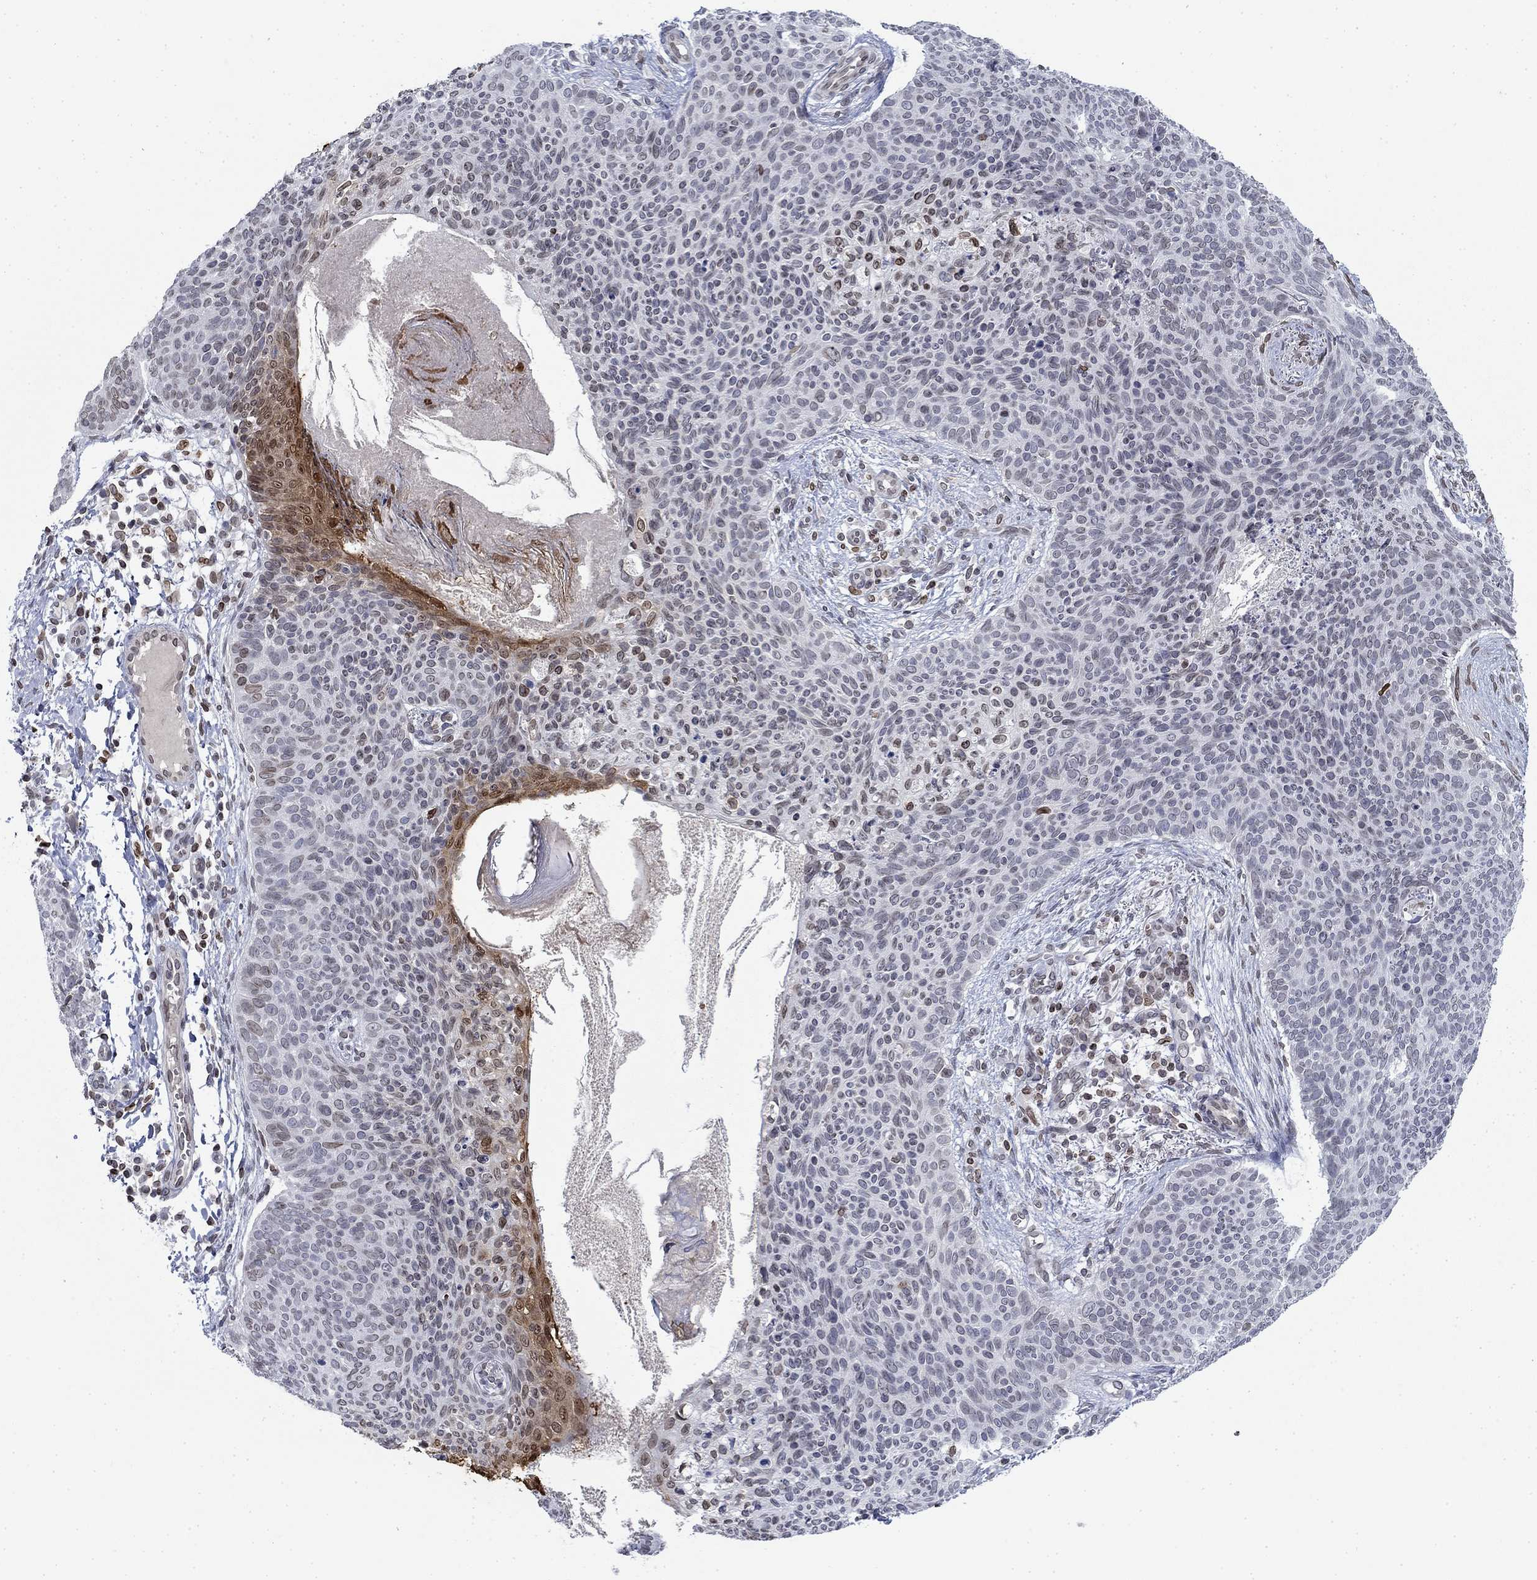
{"staining": {"intensity": "strong", "quantity": "<25%", "location": "nuclear"}, "tissue": "skin cancer", "cell_type": "Tumor cells", "image_type": "cancer", "snomed": [{"axis": "morphology", "description": "Basal cell carcinoma"}, {"axis": "topography", "description": "Skin"}], "caption": "A high-resolution histopathology image shows immunohistochemistry (IHC) staining of basal cell carcinoma (skin), which reveals strong nuclear staining in approximately <25% of tumor cells.", "gene": "TOR1AIP1", "patient": {"sex": "male", "age": 64}}